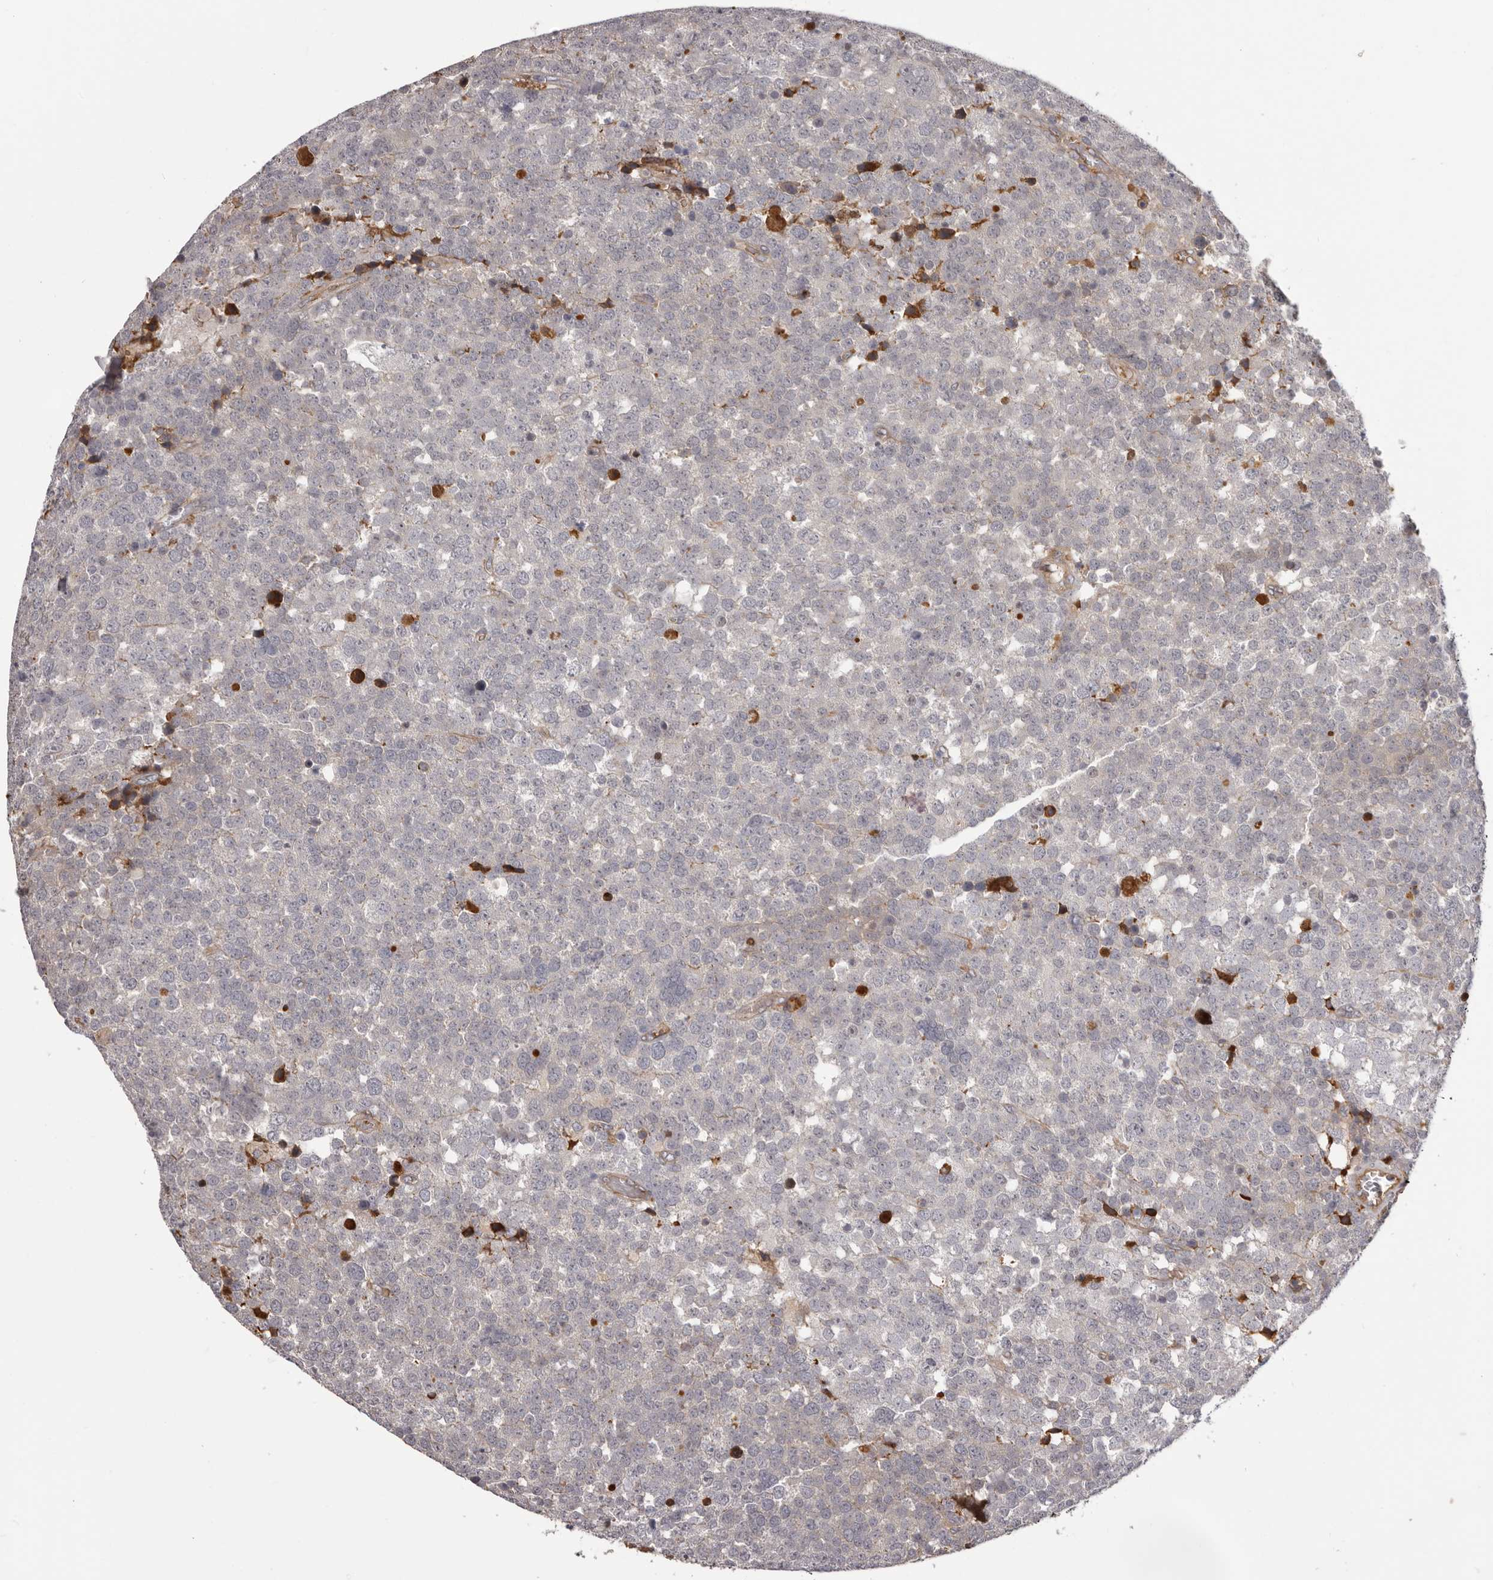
{"staining": {"intensity": "negative", "quantity": "none", "location": "none"}, "tissue": "testis cancer", "cell_type": "Tumor cells", "image_type": "cancer", "snomed": [{"axis": "morphology", "description": "Seminoma, NOS"}, {"axis": "topography", "description": "Testis"}], "caption": "Testis cancer (seminoma) was stained to show a protein in brown. There is no significant positivity in tumor cells. (Immunohistochemistry, brightfield microscopy, high magnification).", "gene": "OTUD3", "patient": {"sex": "male", "age": 71}}